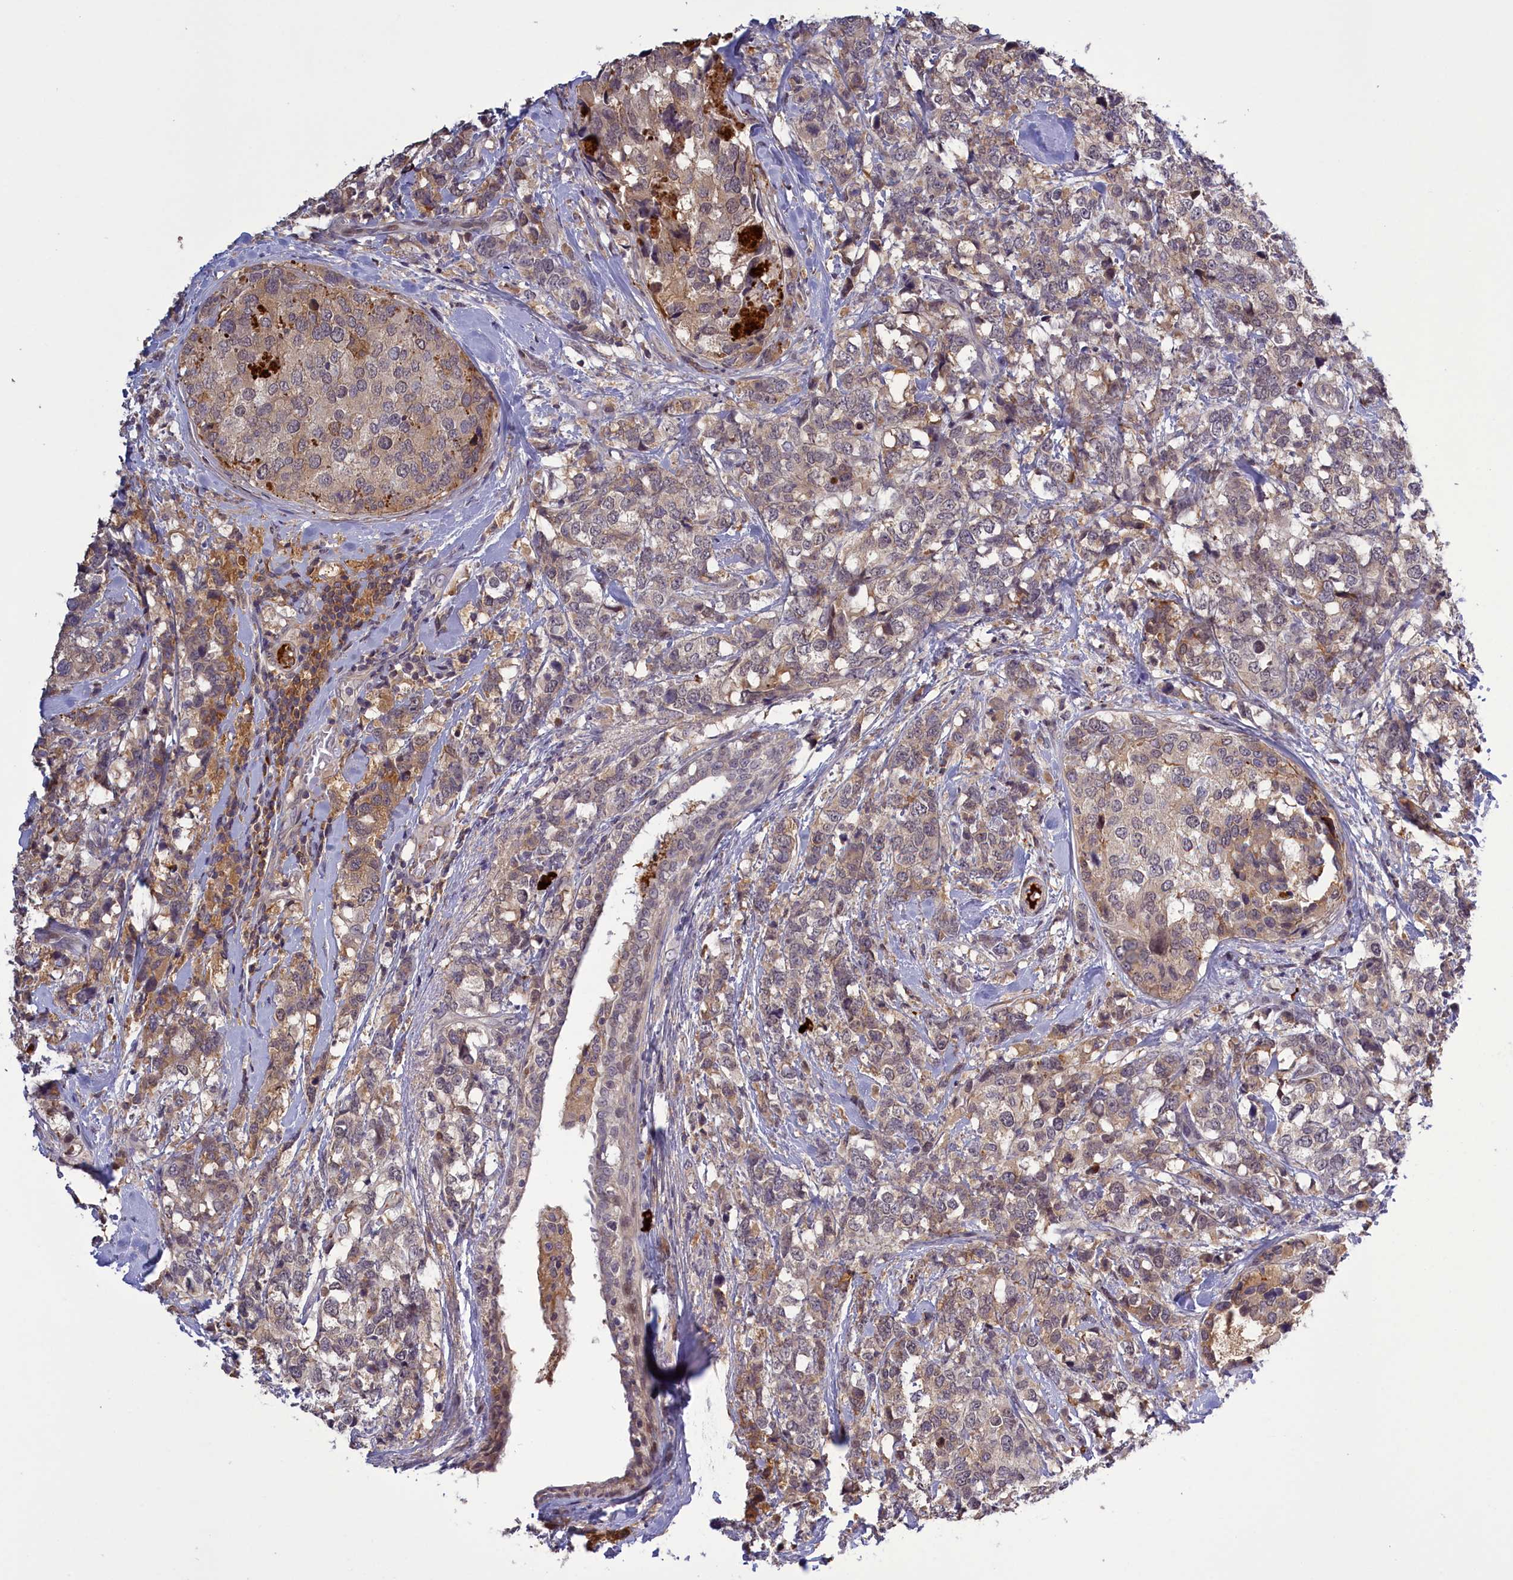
{"staining": {"intensity": "weak", "quantity": "25%-75%", "location": "cytoplasmic/membranous"}, "tissue": "breast cancer", "cell_type": "Tumor cells", "image_type": "cancer", "snomed": [{"axis": "morphology", "description": "Lobular carcinoma"}, {"axis": "topography", "description": "Breast"}], "caption": "The histopathology image shows a brown stain indicating the presence of a protein in the cytoplasmic/membranous of tumor cells in breast cancer.", "gene": "RRAD", "patient": {"sex": "female", "age": 59}}